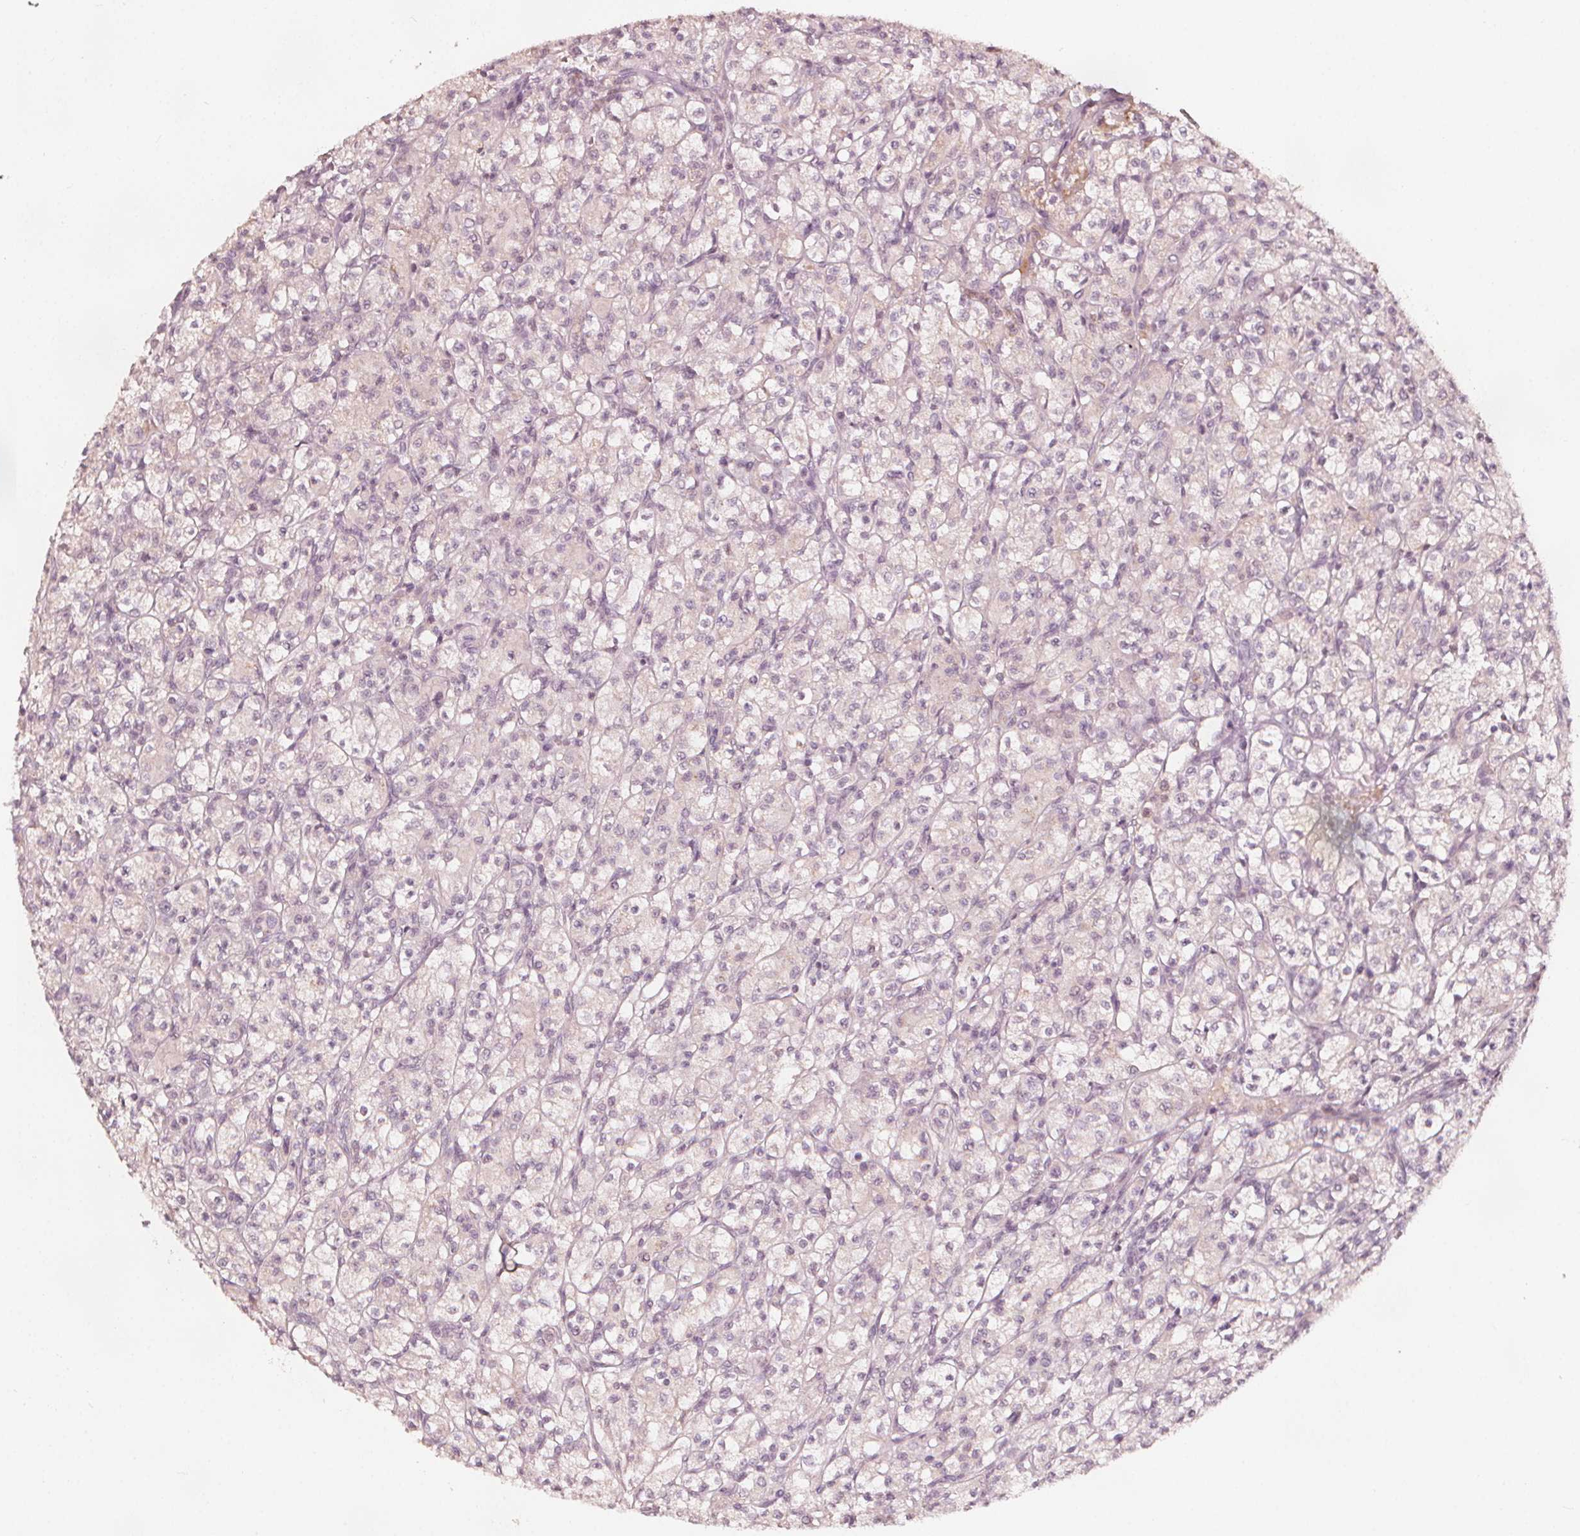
{"staining": {"intensity": "negative", "quantity": "none", "location": "none"}, "tissue": "renal cancer", "cell_type": "Tumor cells", "image_type": "cancer", "snomed": [{"axis": "morphology", "description": "Adenocarcinoma, NOS"}, {"axis": "topography", "description": "Kidney"}], "caption": "Renal cancer was stained to show a protein in brown. There is no significant staining in tumor cells.", "gene": "NPC1L1", "patient": {"sex": "female", "age": 70}}